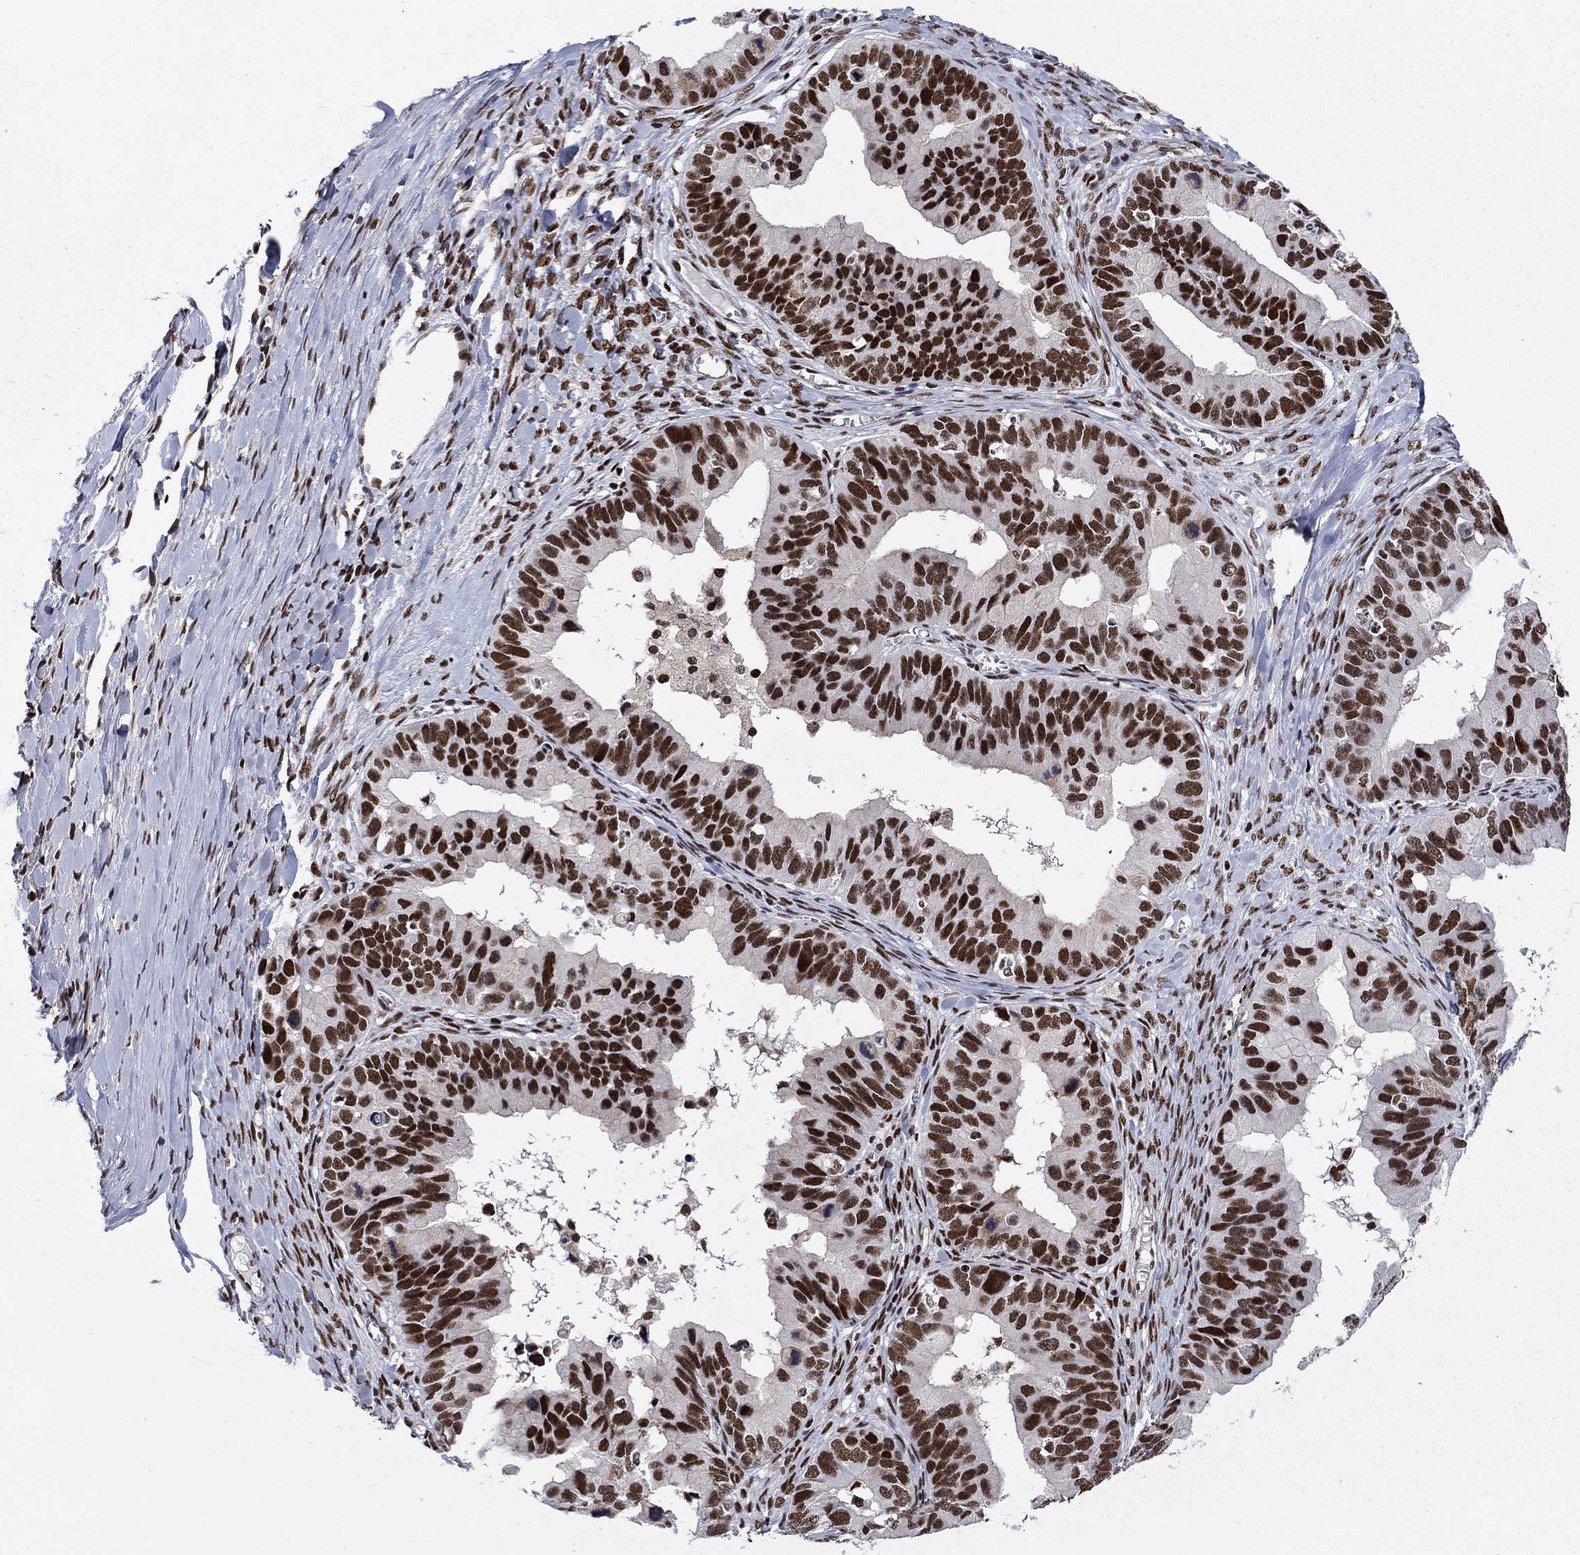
{"staining": {"intensity": "strong", "quantity": ">75%", "location": "nuclear"}, "tissue": "ovarian cancer", "cell_type": "Tumor cells", "image_type": "cancer", "snomed": [{"axis": "morphology", "description": "Cystadenocarcinoma, mucinous, NOS"}, {"axis": "topography", "description": "Ovary"}], "caption": "Immunohistochemistry (IHC) of human ovarian mucinous cystadenocarcinoma shows high levels of strong nuclear staining in approximately >75% of tumor cells. The staining was performed using DAB, with brown indicating positive protein expression. Nuclei are stained blue with hematoxylin.", "gene": "RPRD1B", "patient": {"sex": "female", "age": 76}}